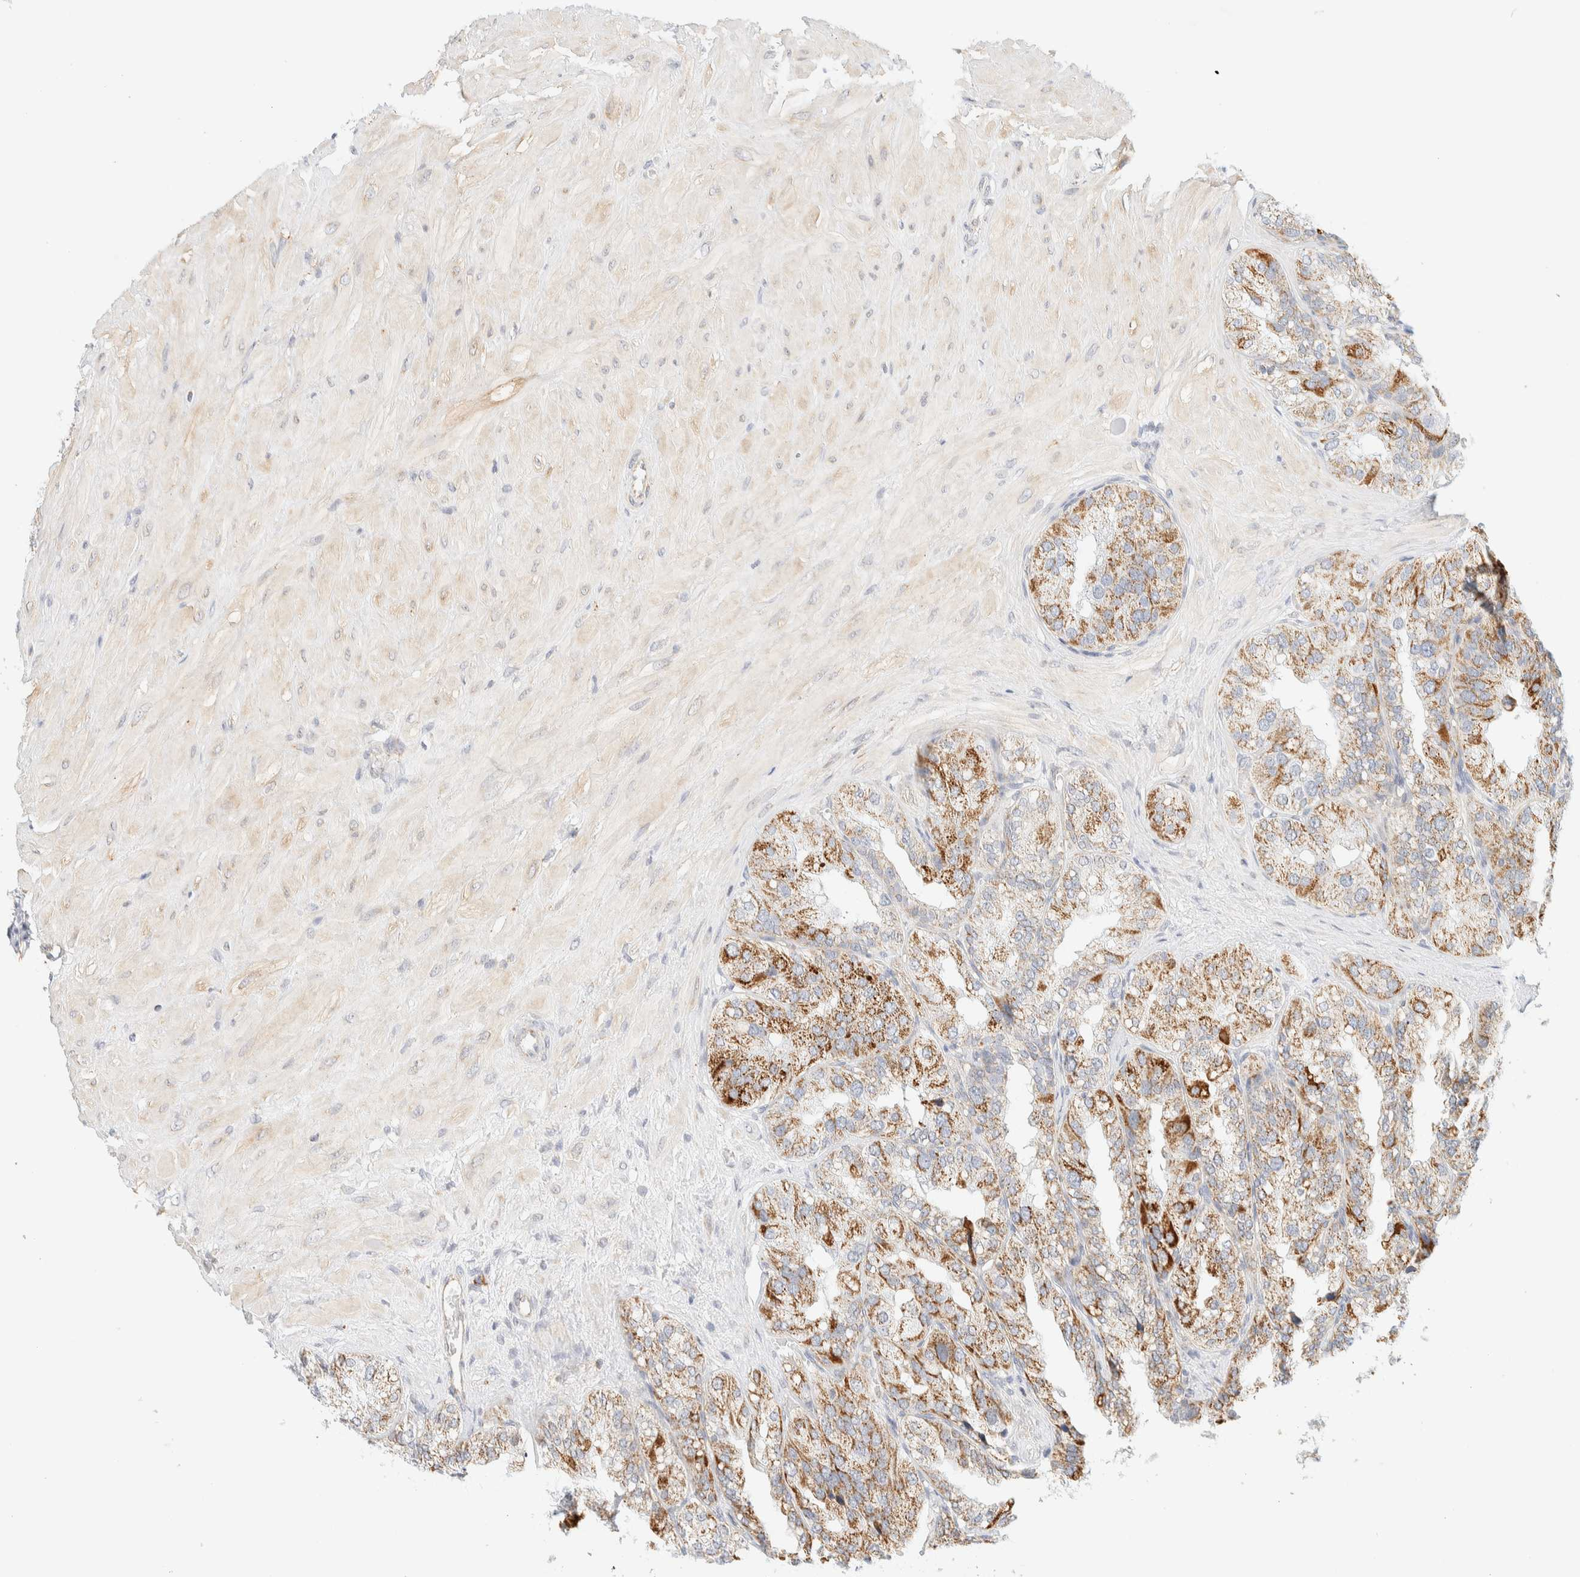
{"staining": {"intensity": "moderate", "quantity": ">75%", "location": "cytoplasmic/membranous"}, "tissue": "seminal vesicle", "cell_type": "Glandular cells", "image_type": "normal", "snomed": [{"axis": "morphology", "description": "Normal tissue, NOS"}, {"axis": "topography", "description": "Prostate"}, {"axis": "topography", "description": "Seminal veicle"}], "caption": "Immunohistochemistry (IHC) of unremarkable seminal vesicle shows medium levels of moderate cytoplasmic/membranous expression in about >75% of glandular cells. The staining was performed using DAB, with brown indicating positive protein expression. Nuclei are stained blue with hematoxylin.", "gene": "PPM1K", "patient": {"sex": "male", "age": 51}}